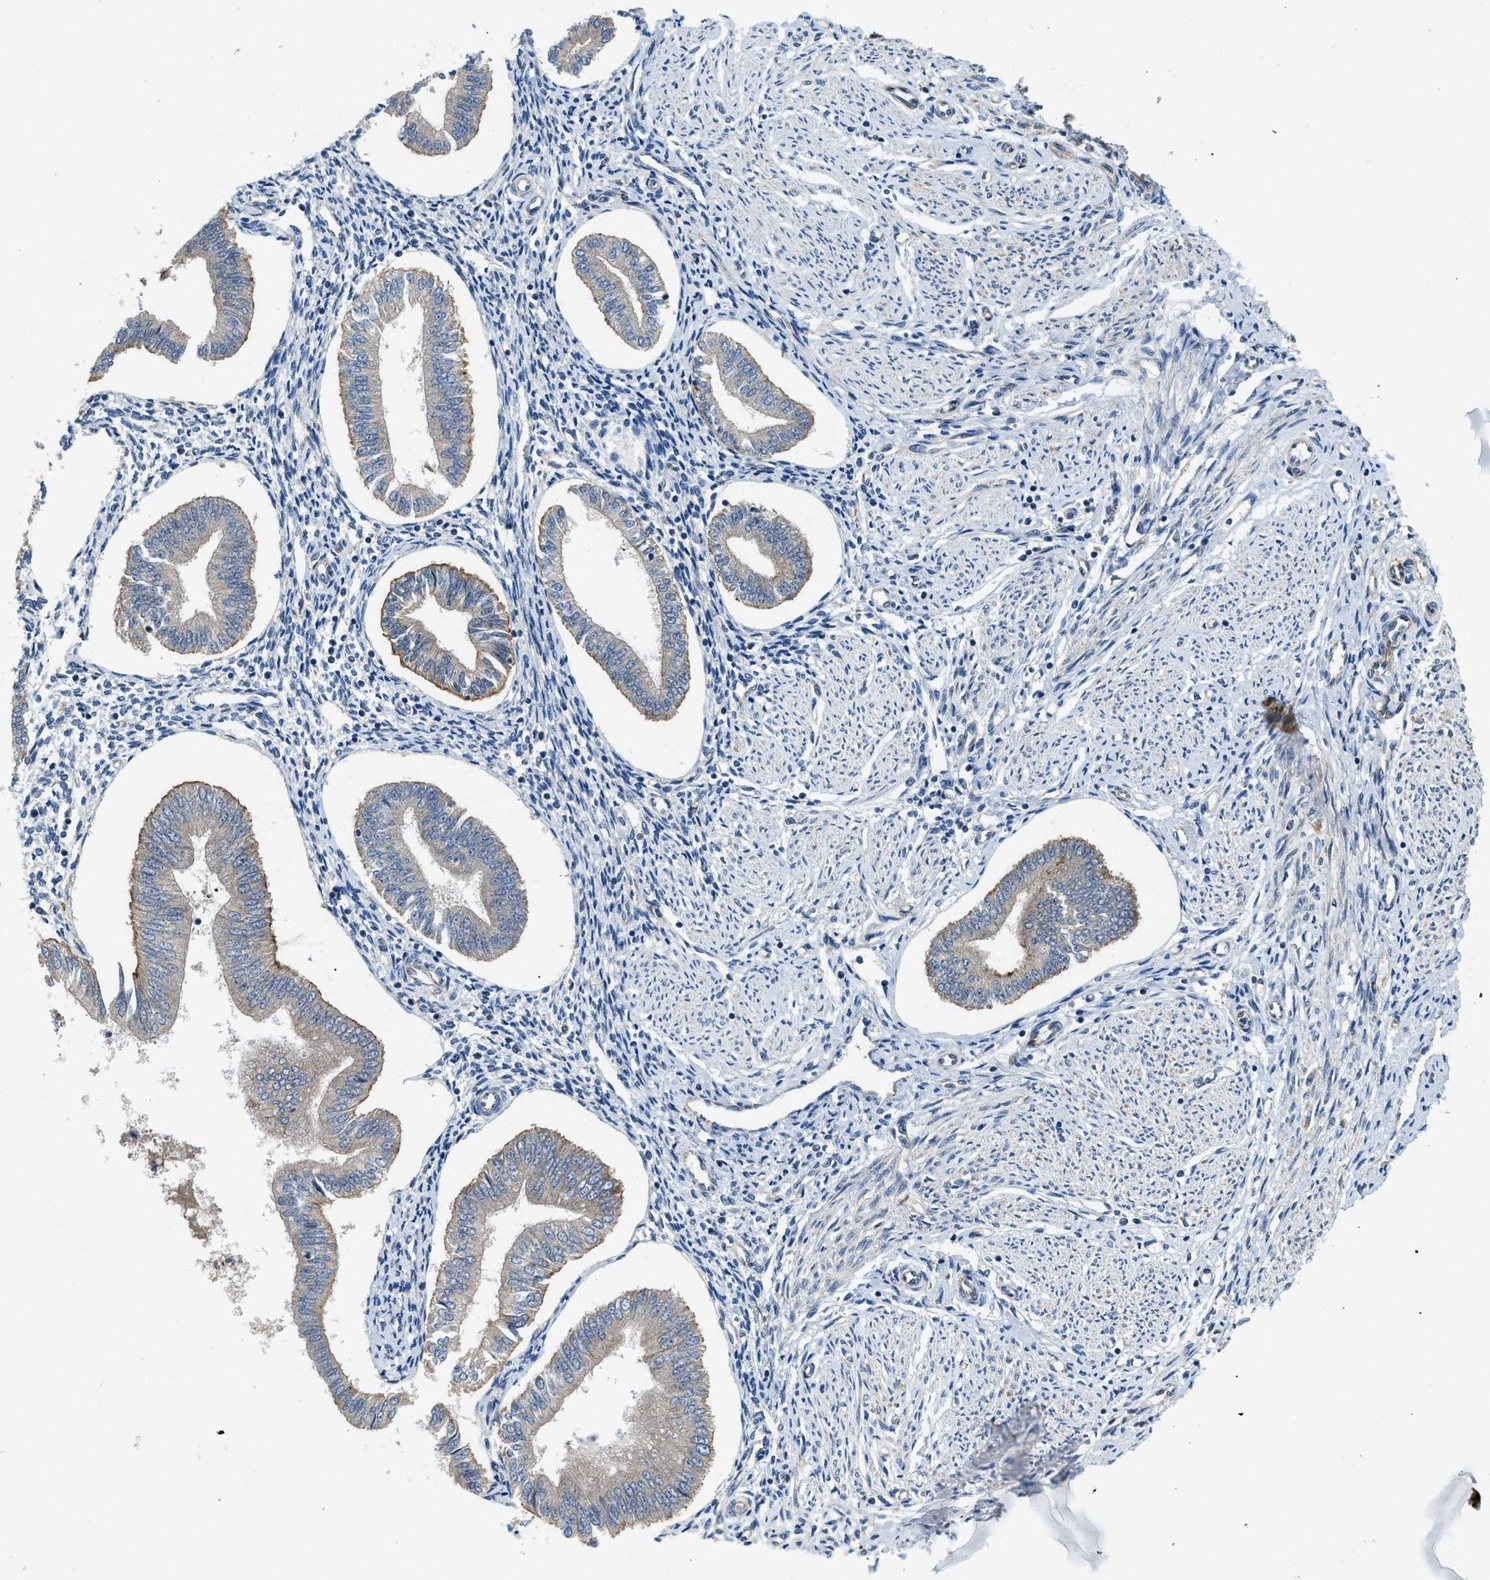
{"staining": {"intensity": "negative", "quantity": "none", "location": "none"}, "tissue": "endometrium", "cell_type": "Cells in endometrial stroma", "image_type": "normal", "snomed": [{"axis": "morphology", "description": "Normal tissue, NOS"}, {"axis": "topography", "description": "Endometrium"}], "caption": "Immunohistochemistry micrograph of normal endometrium stained for a protein (brown), which demonstrates no staining in cells in endometrial stroma. (Brightfield microscopy of DAB (3,3'-diaminobenzidine) immunohistochemistry at high magnification).", "gene": "ZNF599", "patient": {"sex": "female", "age": 50}}